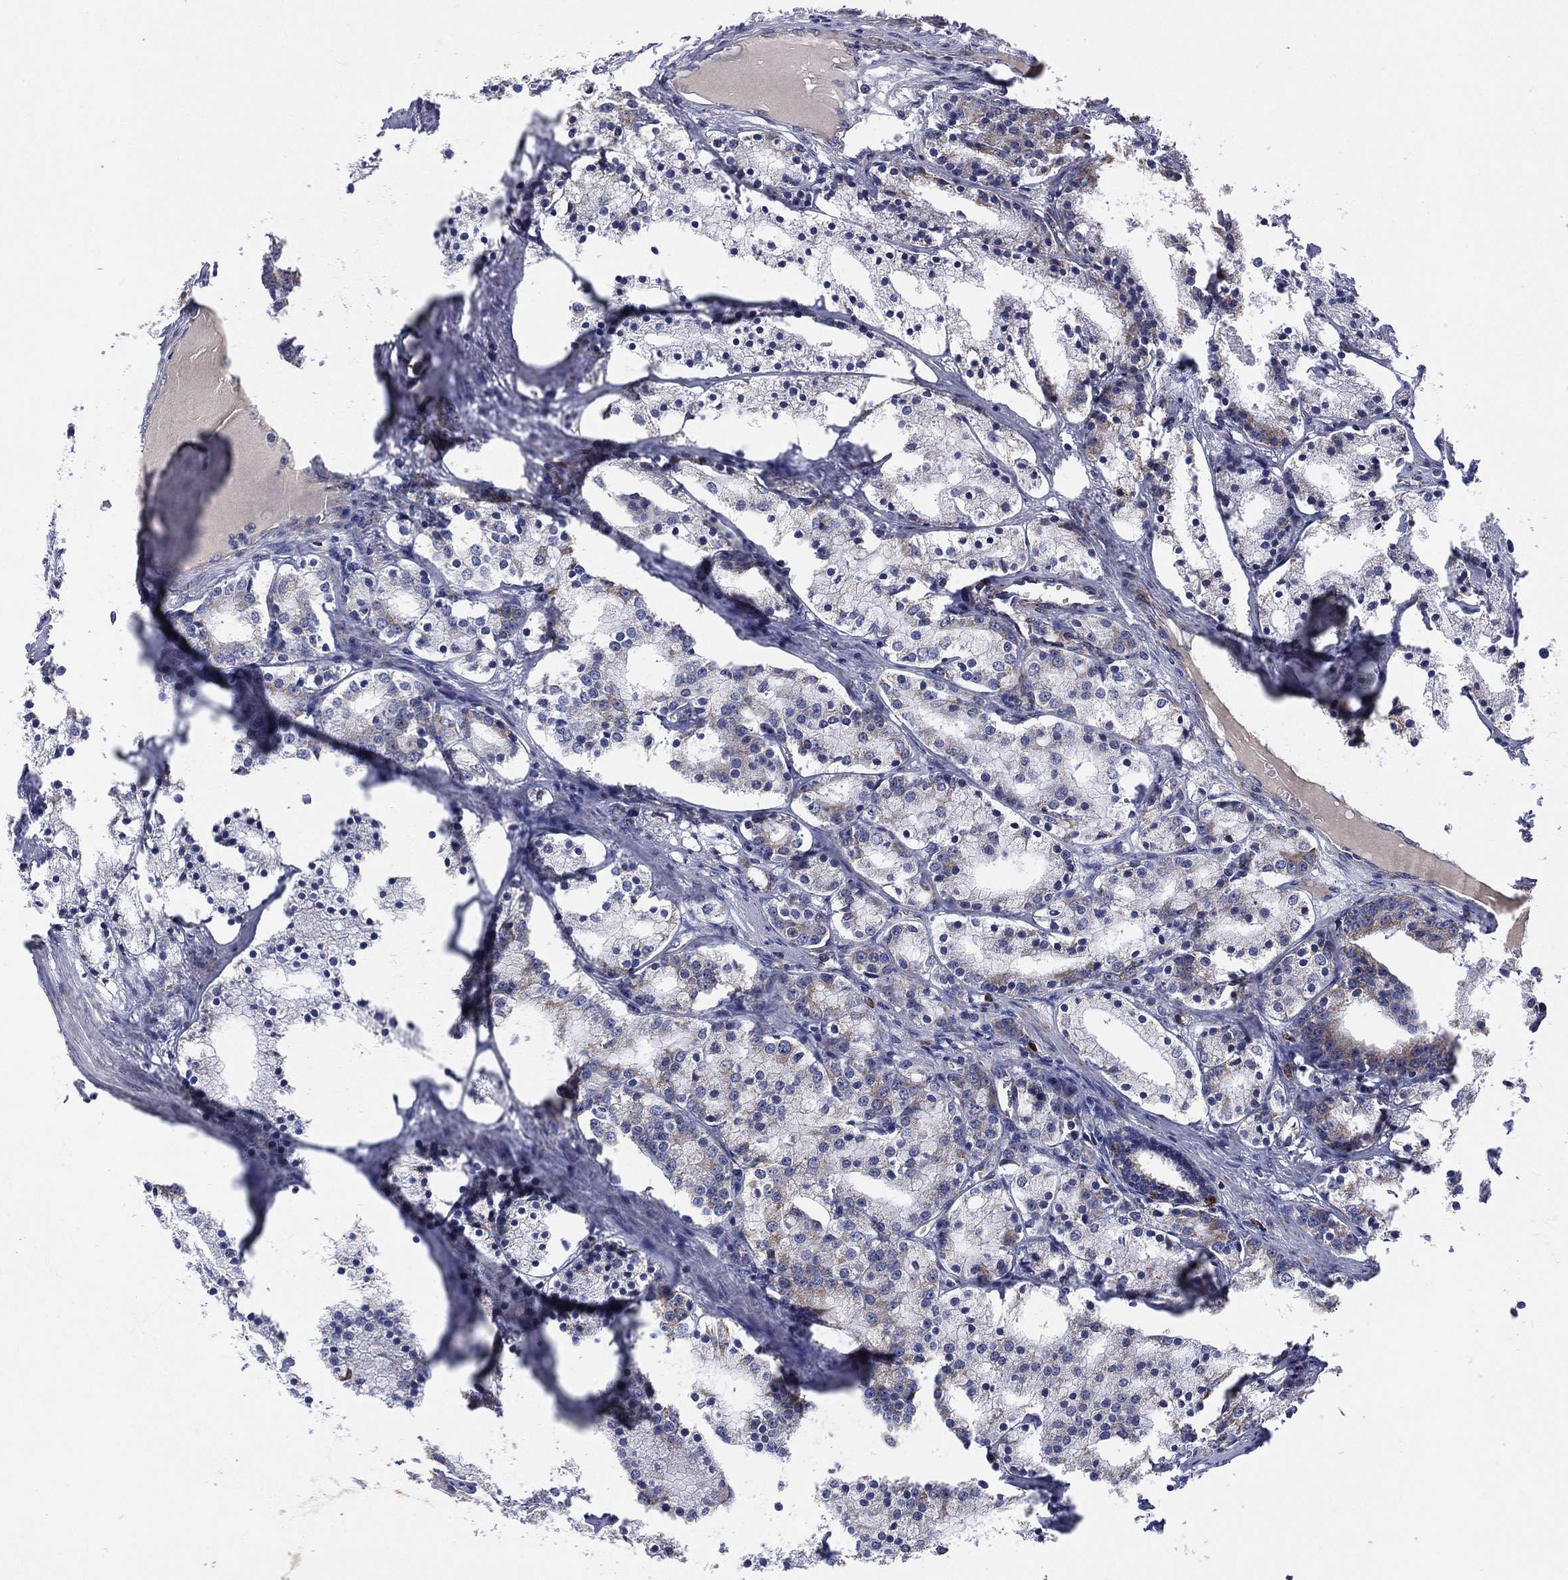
{"staining": {"intensity": "moderate", "quantity": "<25%", "location": "cytoplasmic/membranous"}, "tissue": "prostate cancer", "cell_type": "Tumor cells", "image_type": "cancer", "snomed": [{"axis": "morphology", "description": "Adenocarcinoma, NOS"}, {"axis": "topography", "description": "Prostate"}], "caption": "IHC (DAB) staining of human prostate cancer demonstrates moderate cytoplasmic/membranous protein positivity in about <25% of tumor cells.", "gene": "PPP2R5A", "patient": {"sex": "male", "age": 69}}